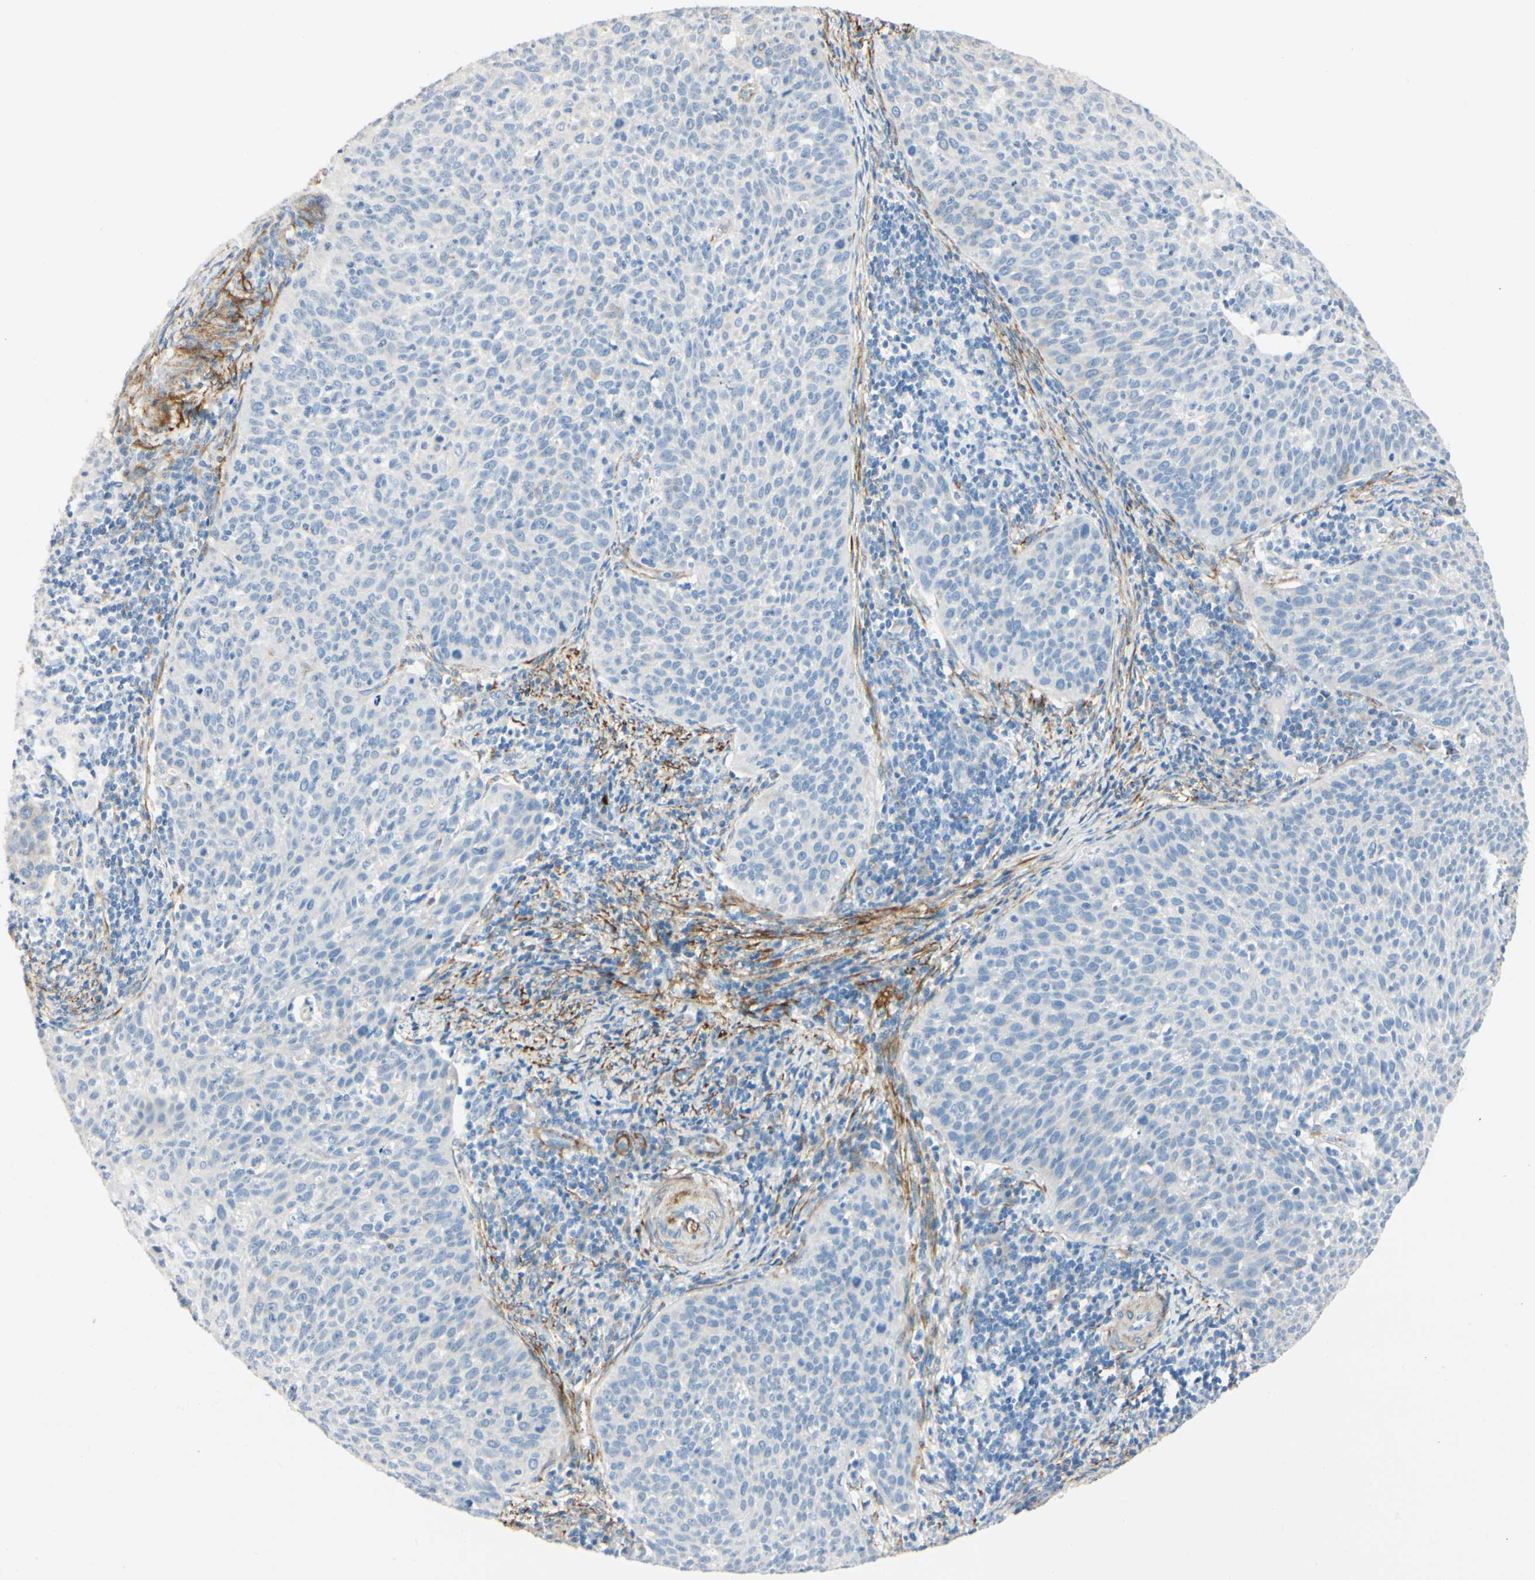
{"staining": {"intensity": "negative", "quantity": "none", "location": "none"}, "tissue": "cervical cancer", "cell_type": "Tumor cells", "image_type": "cancer", "snomed": [{"axis": "morphology", "description": "Squamous cell carcinoma, NOS"}, {"axis": "topography", "description": "Cervix"}], "caption": "High magnification brightfield microscopy of cervical cancer (squamous cell carcinoma) stained with DAB (3,3'-diaminobenzidine) (brown) and counterstained with hematoxylin (blue): tumor cells show no significant staining. (Brightfield microscopy of DAB (3,3'-diaminobenzidine) immunohistochemistry at high magnification).", "gene": "AMPH", "patient": {"sex": "female", "age": 38}}